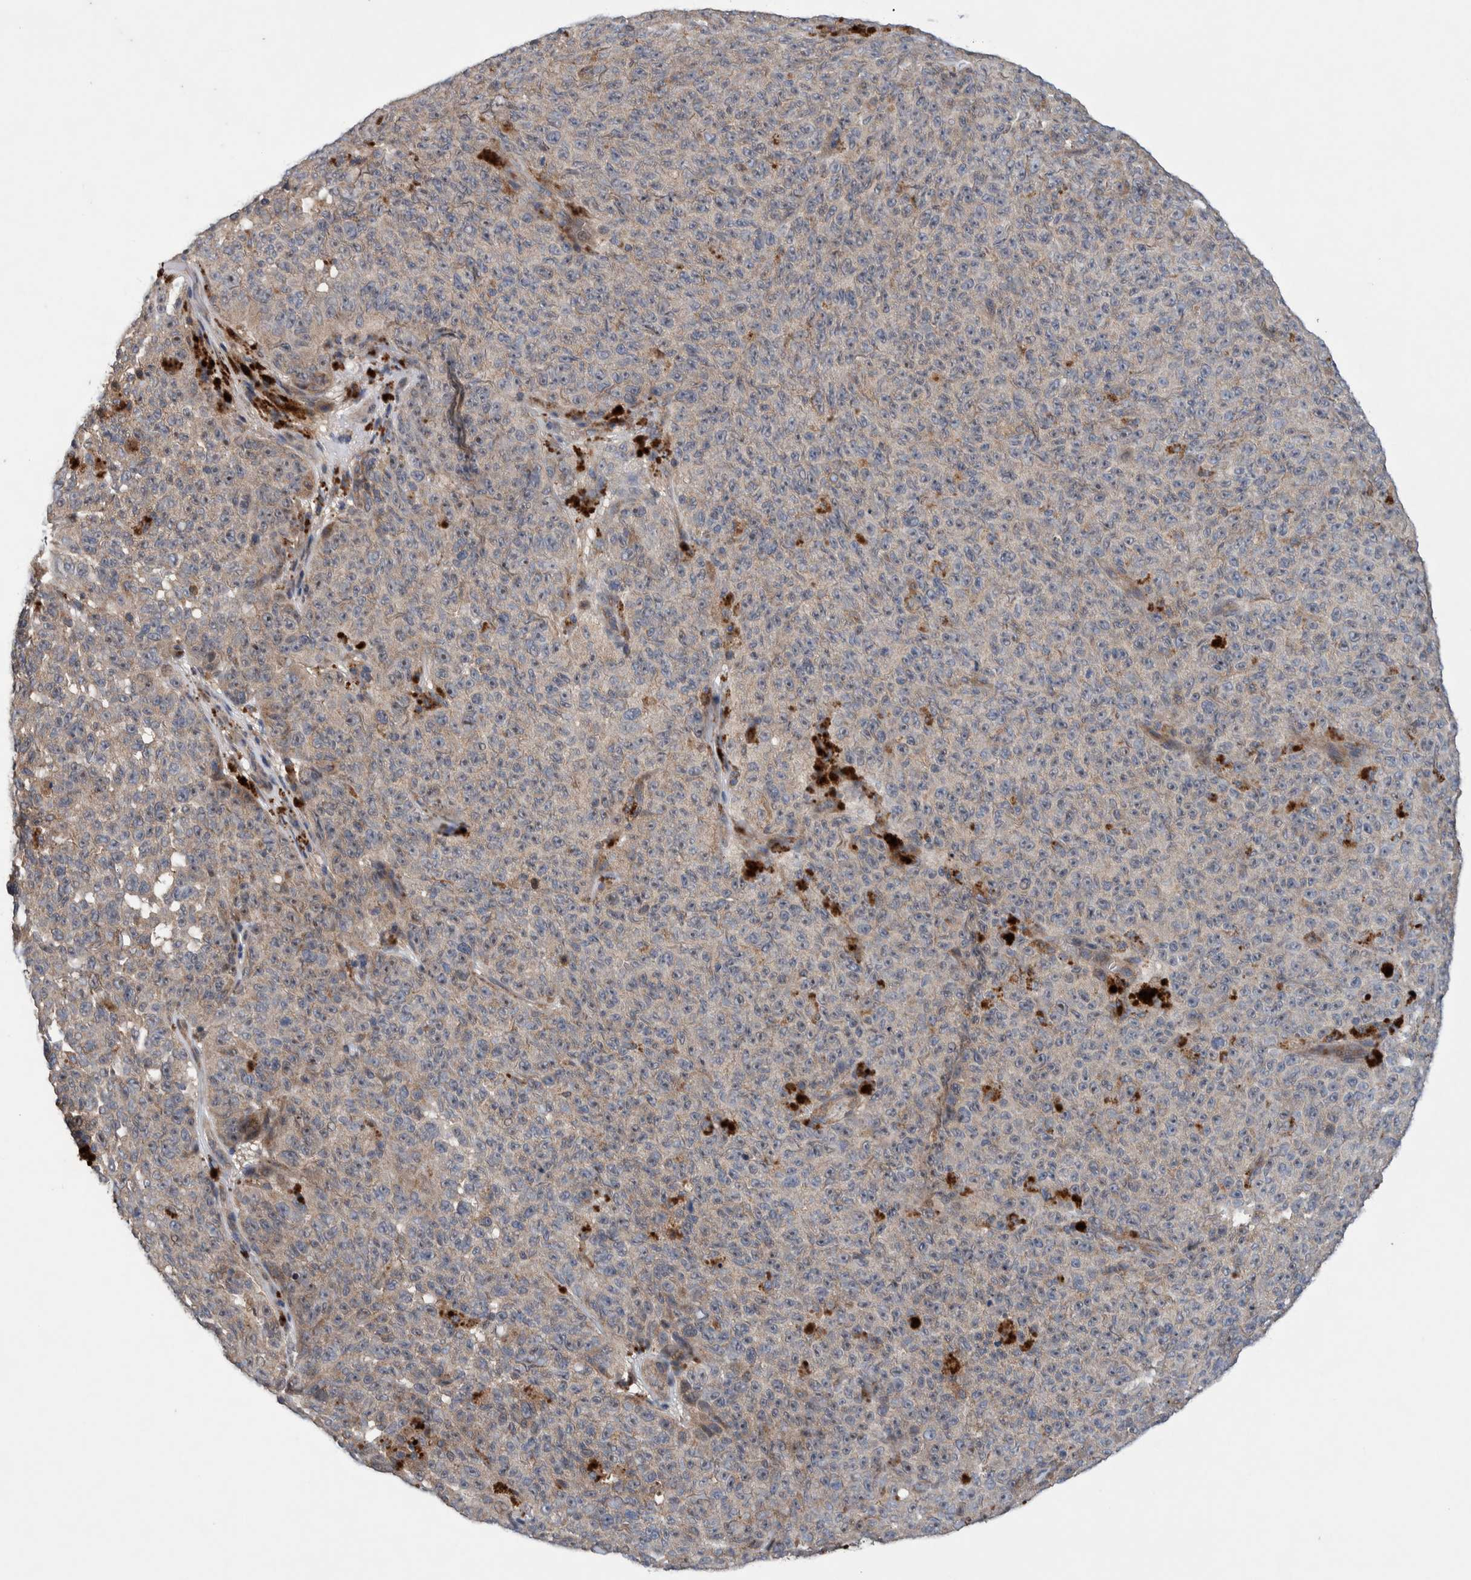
{"staining": {"intensity": "weak", "quantity": "<25%", "location": "cytoplasmic/membranous"}, "tissue": "melanoma", "cell_type": "Tumor cells", "image_type": "cancer", "snomed": [{"axis": "morphology", "description": "Malignant melanoma, NOS"}, {"axis": "topography", "description": "Skin"}], "caption": "High power microscopy photomicrograph of an immunohistochemistry (IHC) micrograph of melanoma, revealing no significant positivity in tumor cells.", "gene": "PIK3R6", "patient": {"sex": "female", "age": 82}}